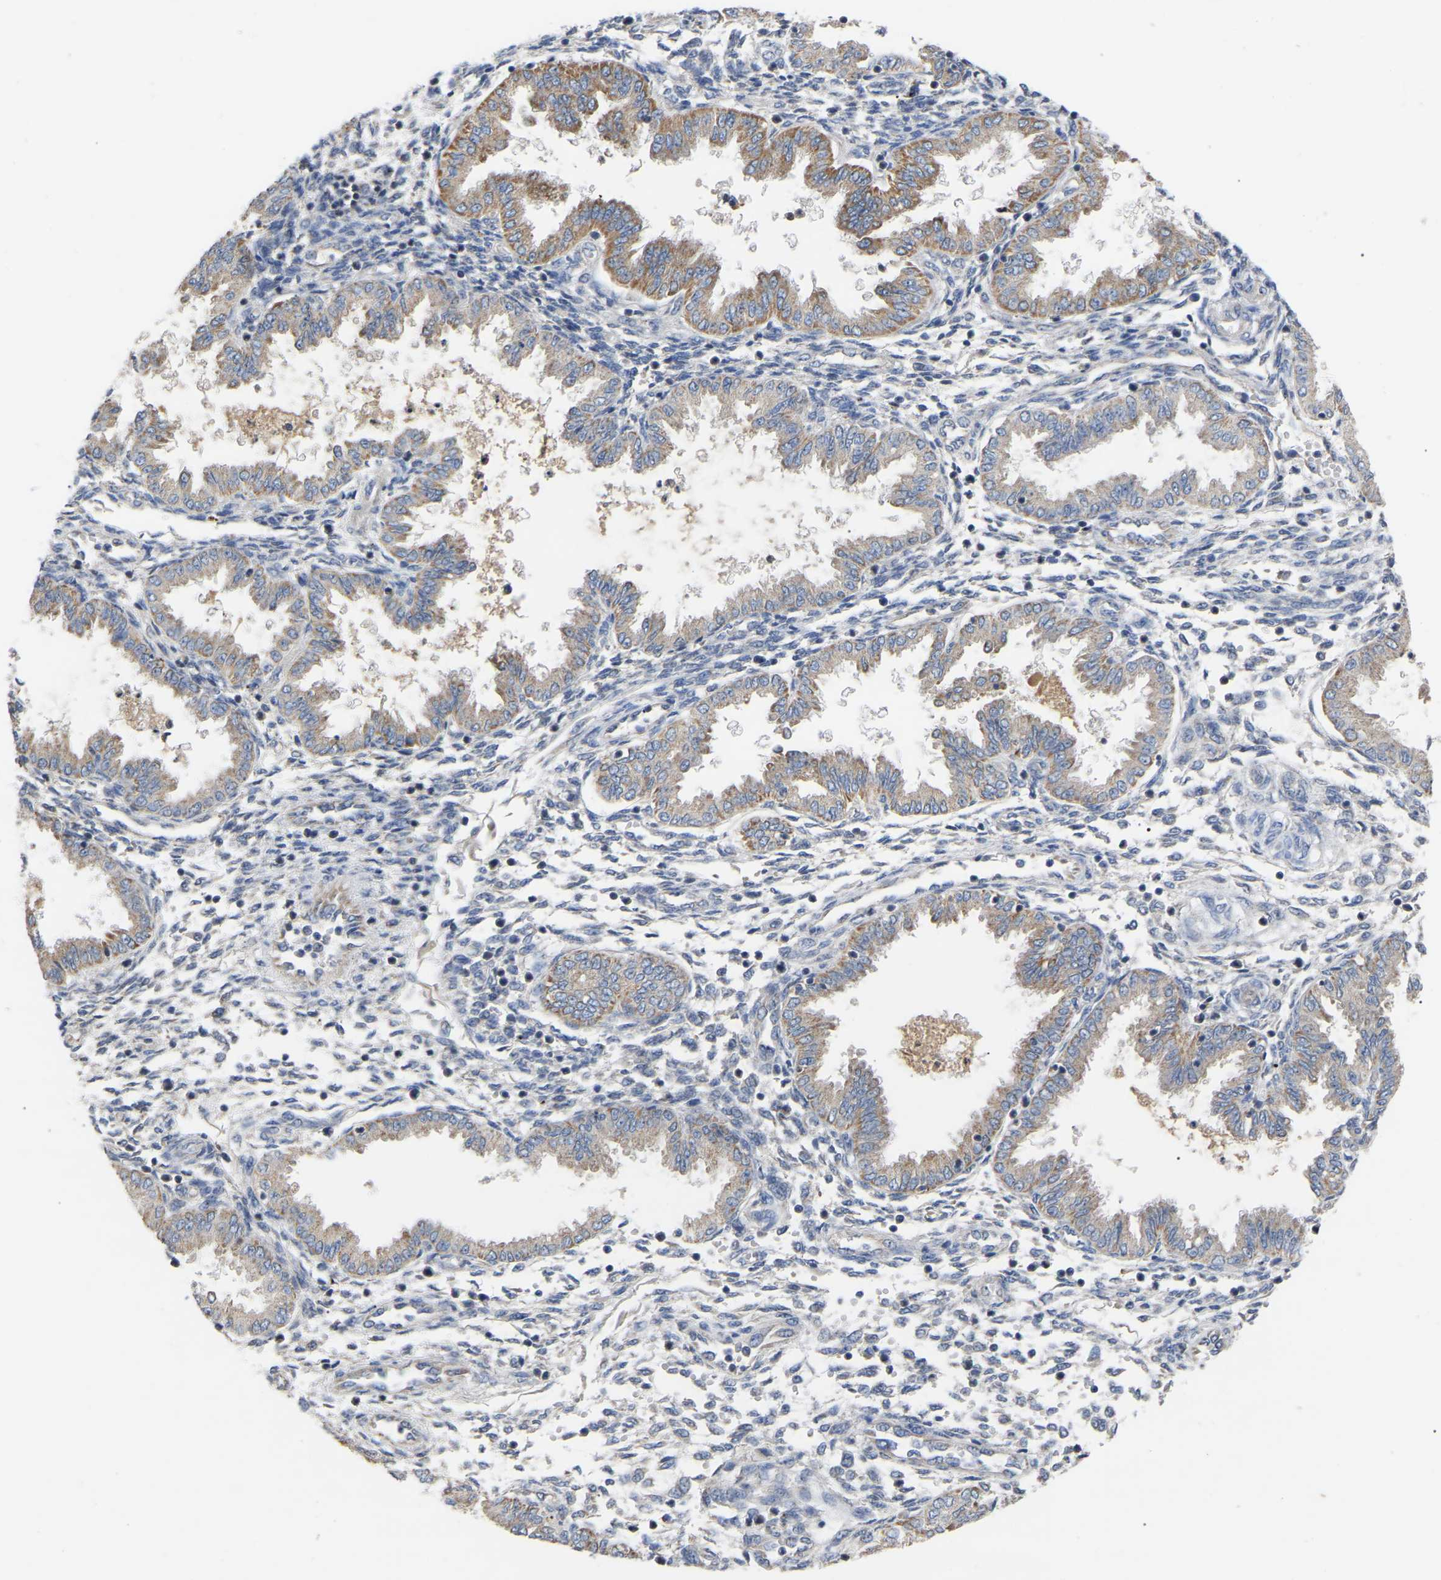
{"staining": {"intensity": "negative", "quantity": "none", "location": "none"}, "tissue": "endometrium", "cell_type": "Cells in endometrial stroma", "image_type": "normal", "snomed": [{"axis": "morphology", "description": "Normal tissue, NOS"}, {"axis": "topography", "description": "Endometrium"}], "caption": "A high-resolution photomicrograph shows immunohistochemistry (IHC) staining of normal endometrium, which reveals no significant positivity in cells in endometrial stroma. (DAB IHC visualized using brightfield microscopy, high magnification).", "gene": "NOP53", "patient": {"sex": "female", "age": 33}}